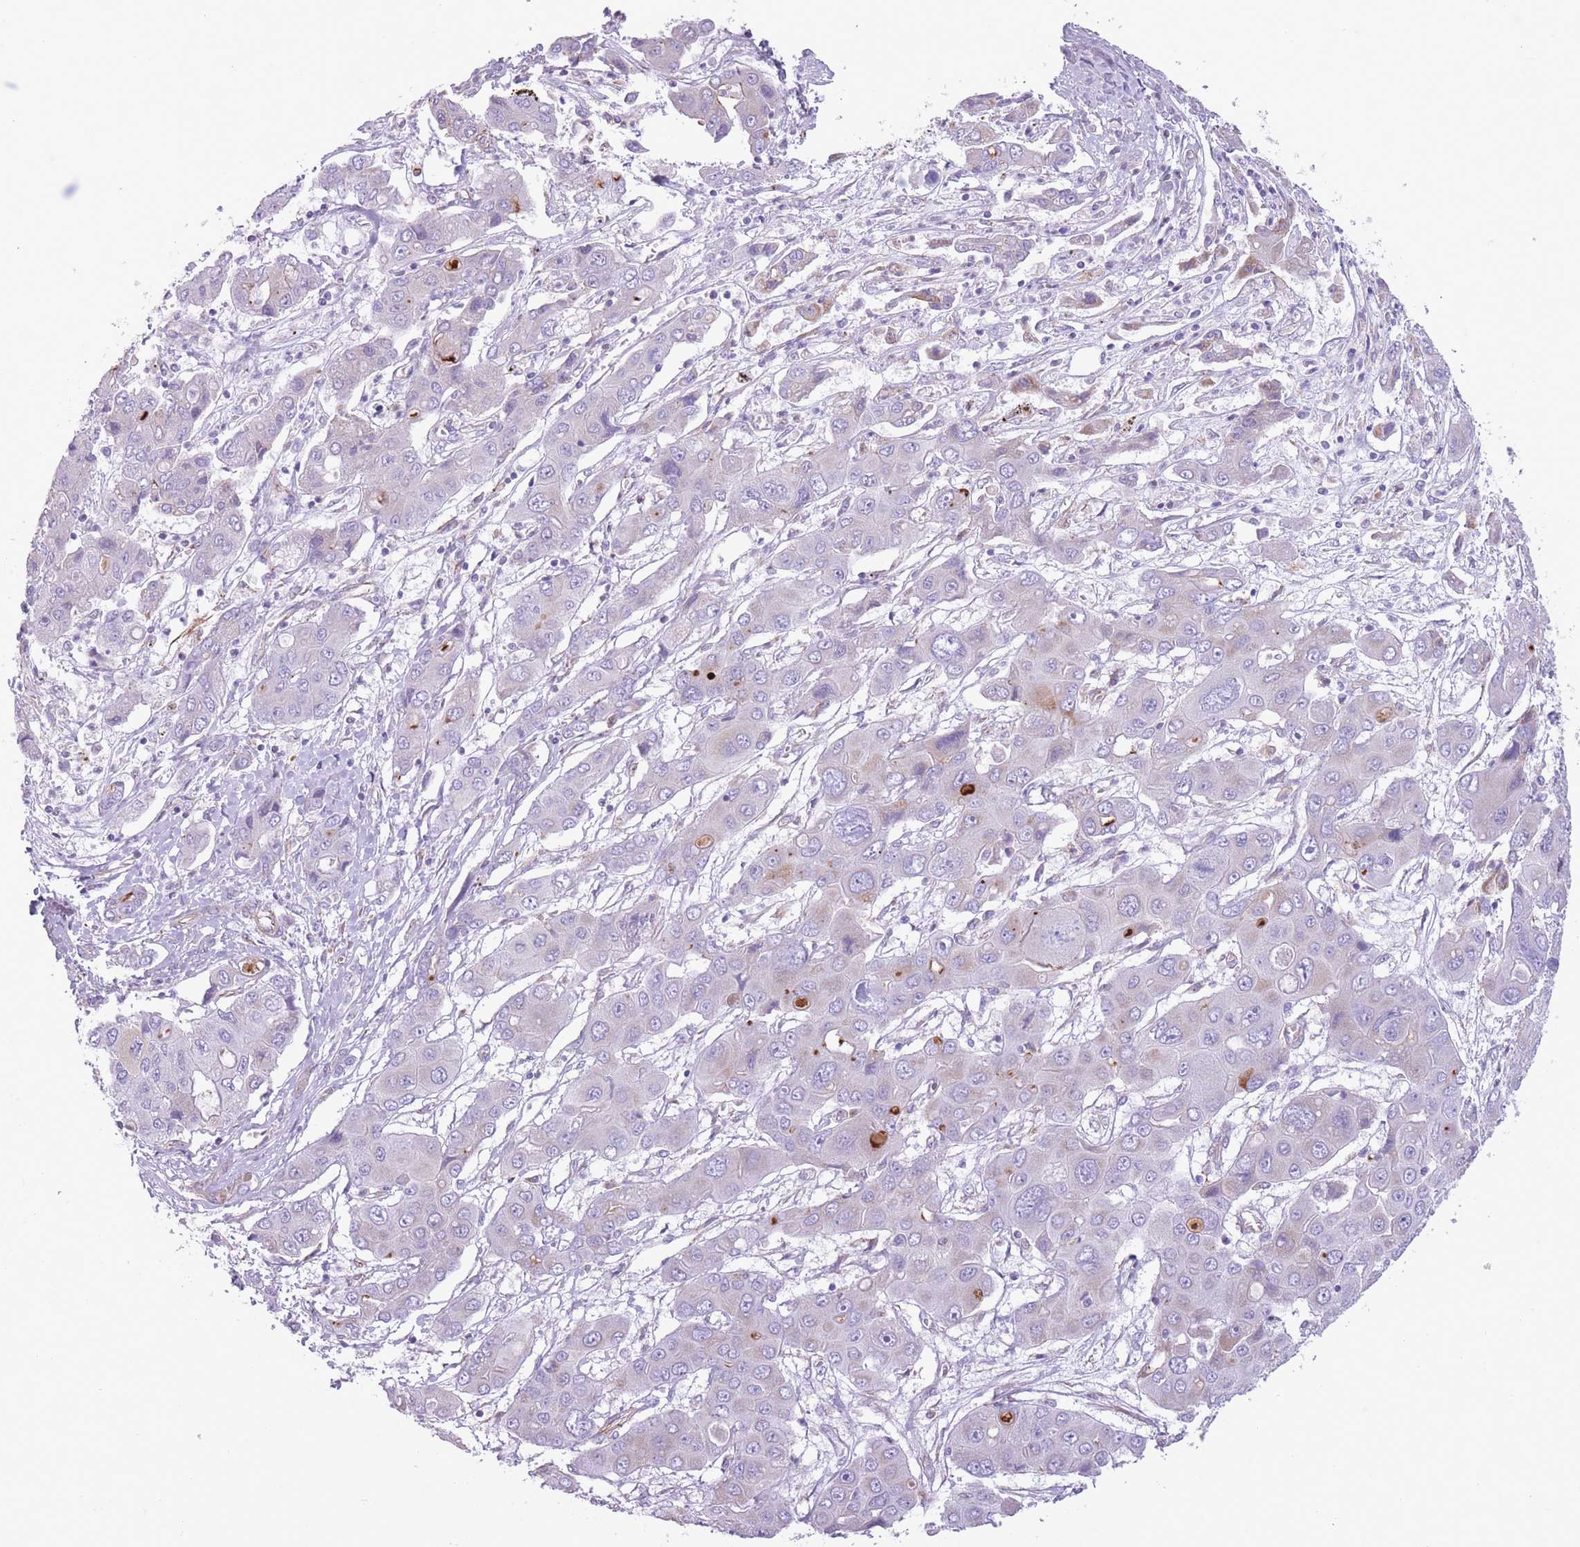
{"staining": {"intensity": "negative", "quantity": "none", "location": "none"}, "tissue": "liver cancer", "cell_type": "Tumor cells", "image_type": "cancer", "snomed": [{"axis": "morphology", "description": "Cholangiocarcinoma"}, {"axis": "topography", "description": "Liver"}], "caption": "Micrograph shows no significant protein positivity in tumor cells of cholangiocarcinoma (liver).", "gene": "PTCD1", "patient": {"sex": "male", "age": 67}}